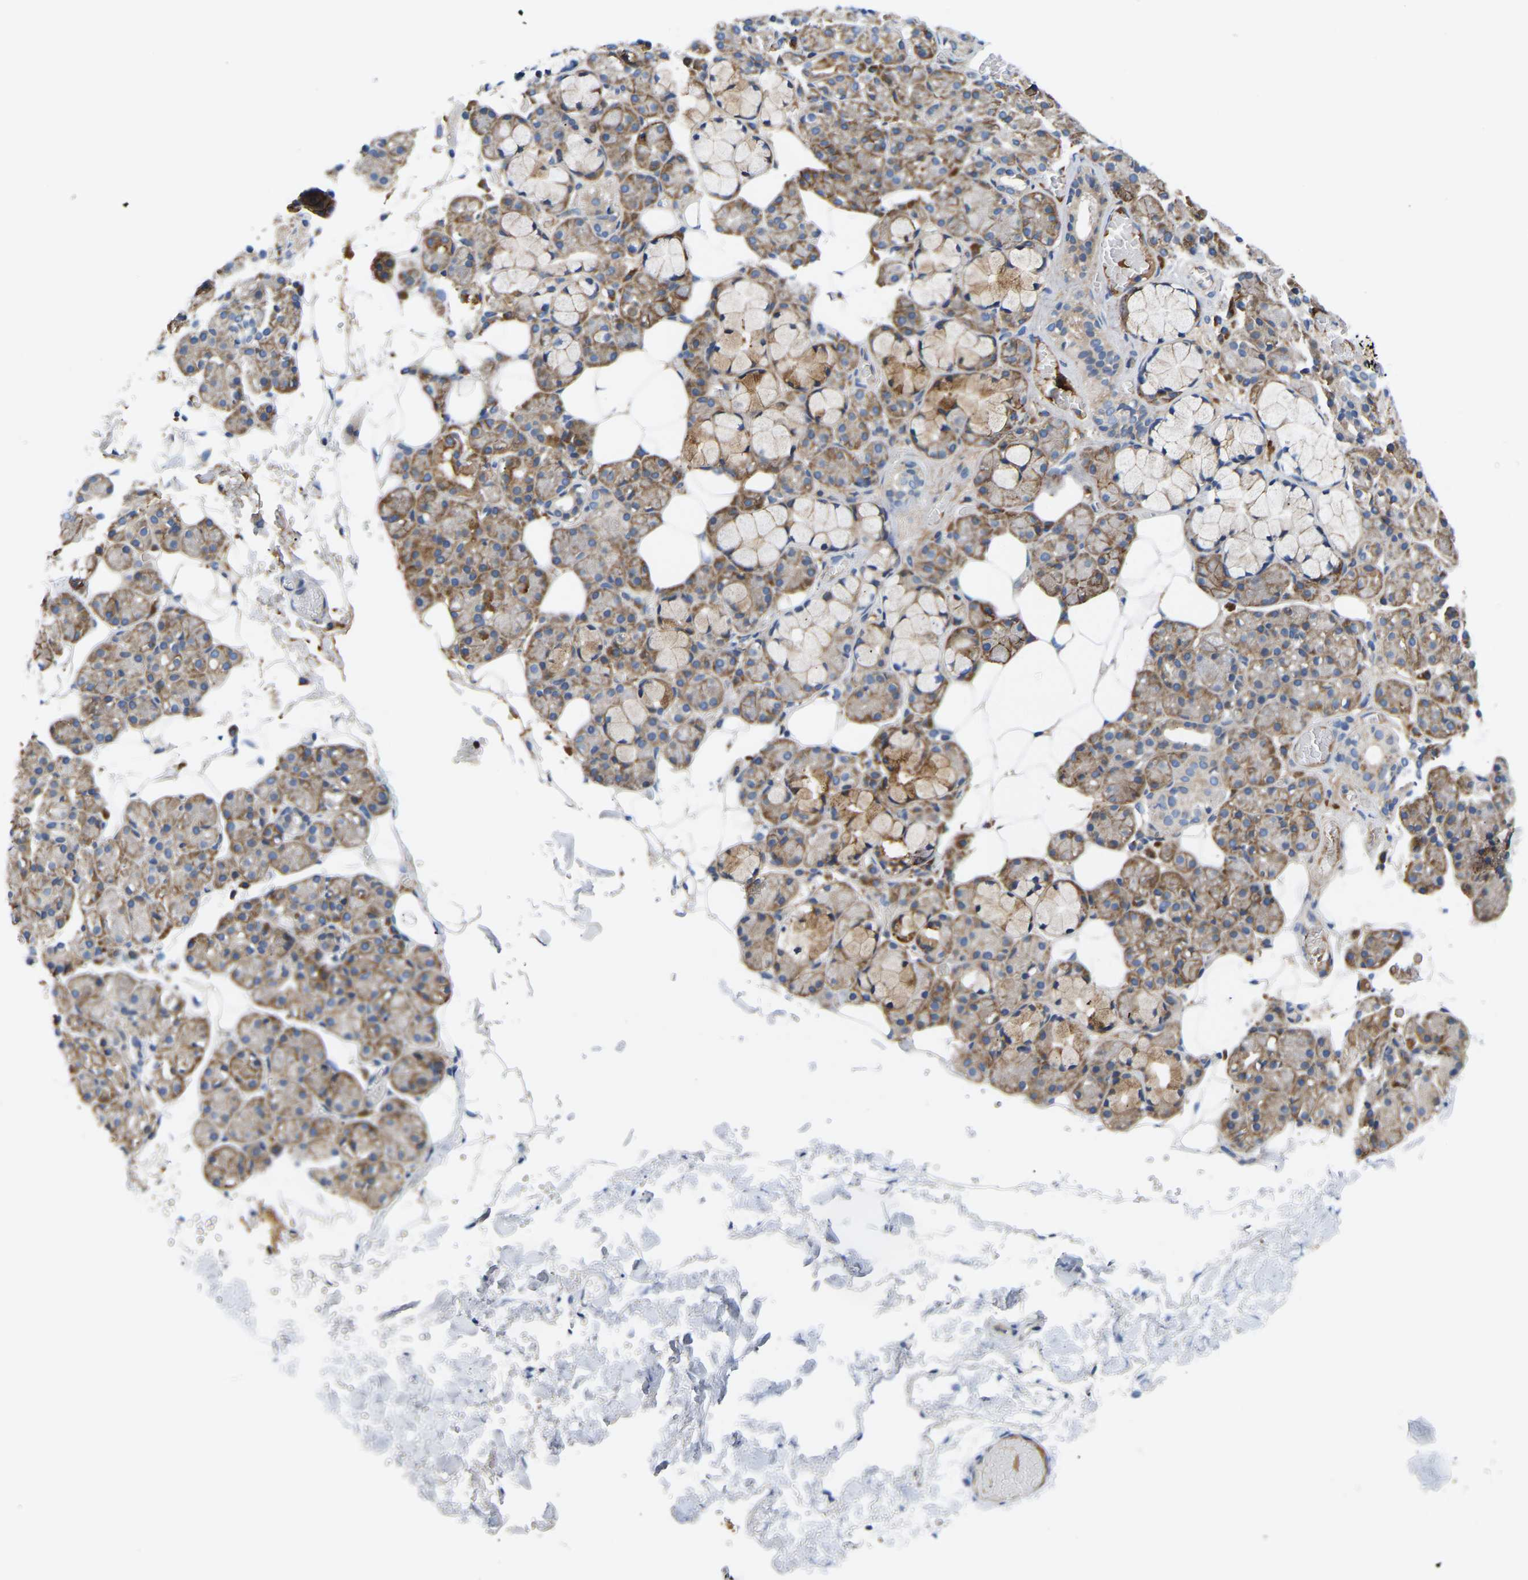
{"staining": {"intensity": "moderate", "quantity": "25%-75%", "location": "cytoplasmic/membranous"}, "tissue": "salivary gland", "cell_type": "Glandular cells", "image_type": "normal", "snomed": [{"axis": "morphology", "description": "Normal tissue, NOS"}, {"axis": "topography", "description": "Salivary gland"}], "caption": "This is a histology image of immunohistochemistry staining of unremarkable salivary gland, which shows moderate expression in the cytoplasmic/membranous of glandular cells.", "gene": "AIMP2", "patient": {"sex": "male", "age": 63}}